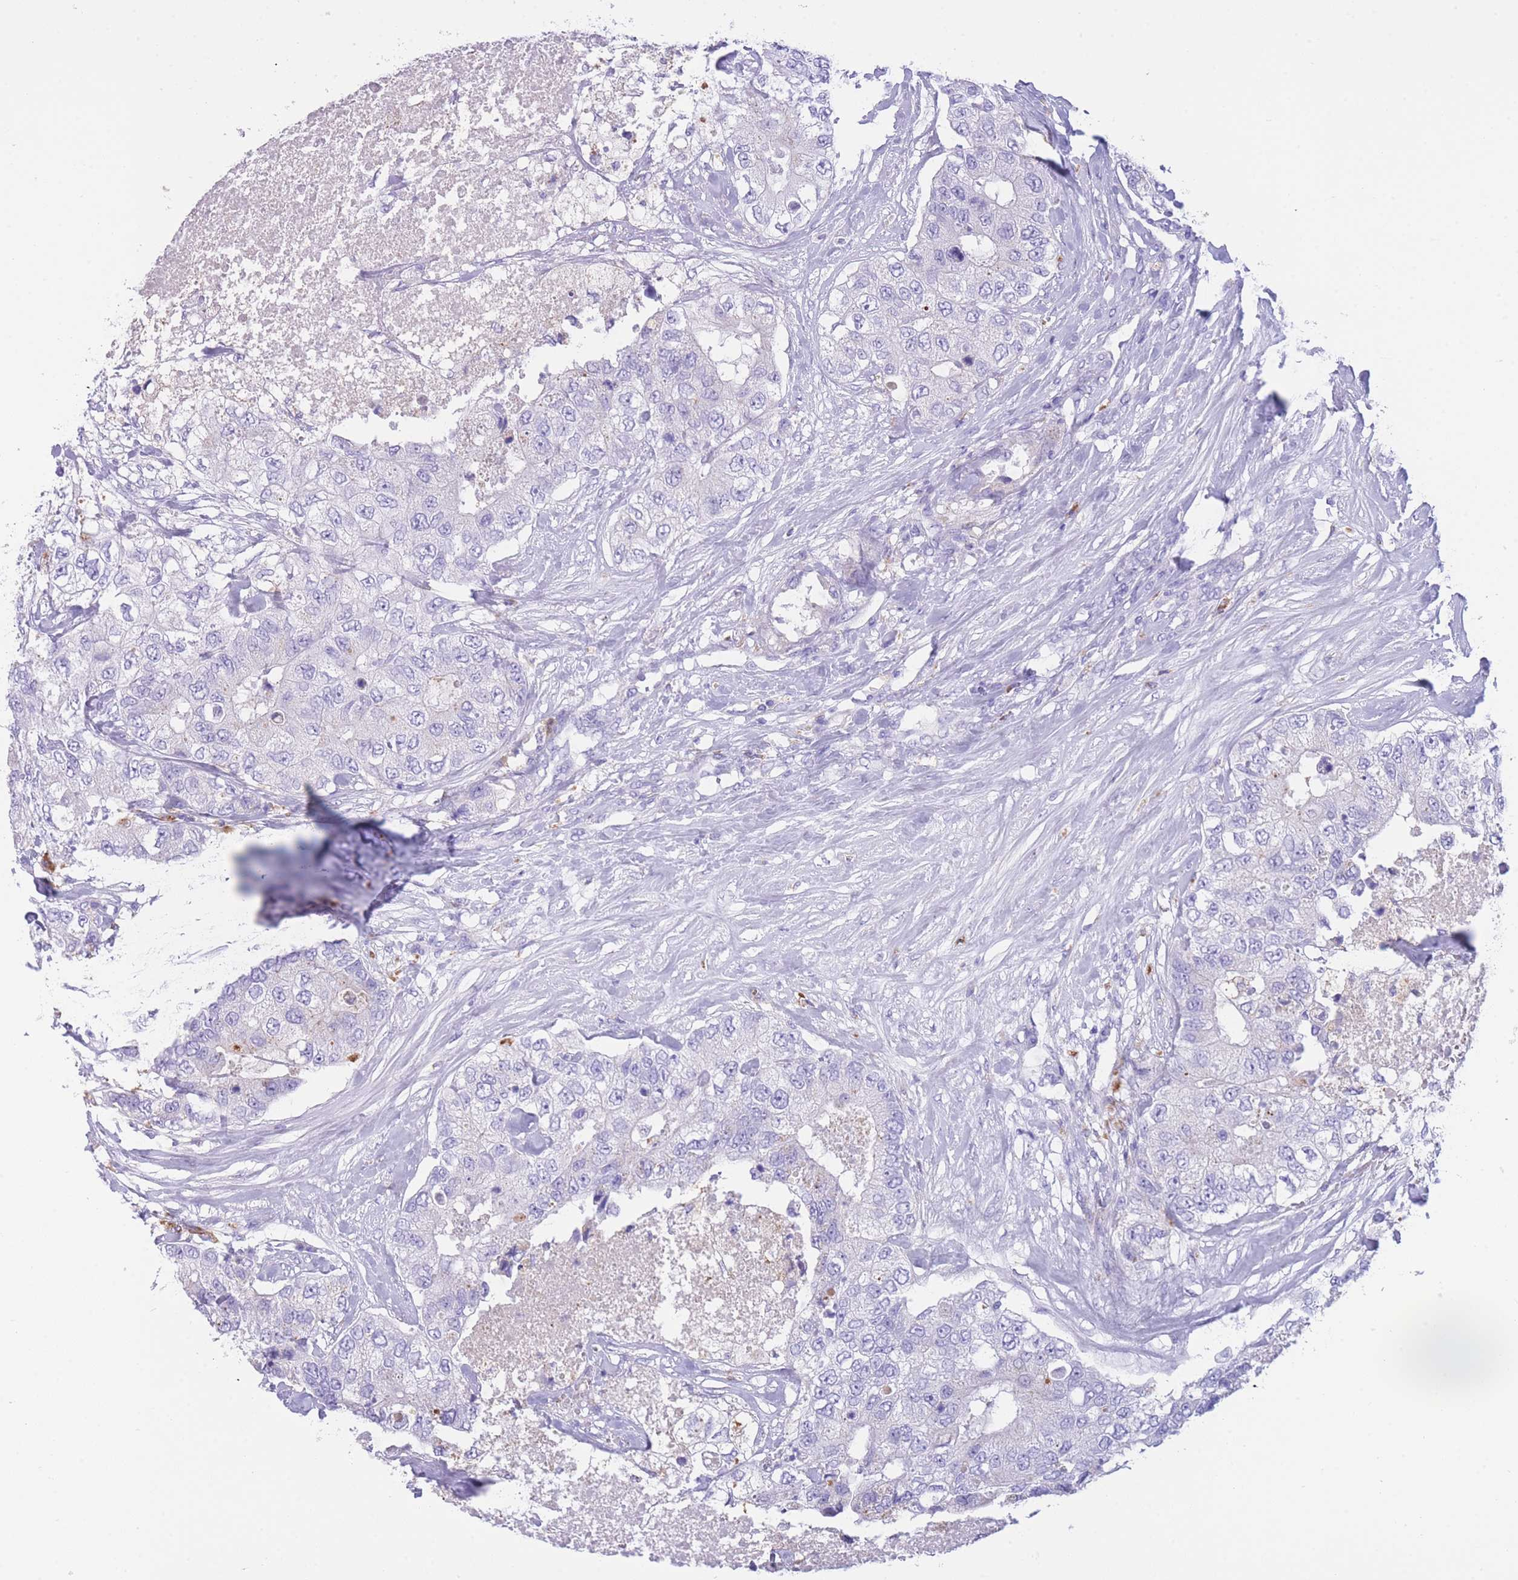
{"staining": {"intensity": "negative", "quantity": "none", "location": "none"}, "tissue": "breast cancer", "cell_type": "Tumor cells", "image_type": "cancer", "snomed": [{"axis": "morphology", "description": "Duct carcinoma"}, {"axis": "topography", "description": "Breast"}], "caption": "Immunohistochemistry (IHC) photomicrograph of breast cancer (invasive ductal carcinoma) stained for a protein (brown), which shows no expression in tumor cells.", "gene": "PLBD1", "patient": {"sex": "female", "age": 62}}